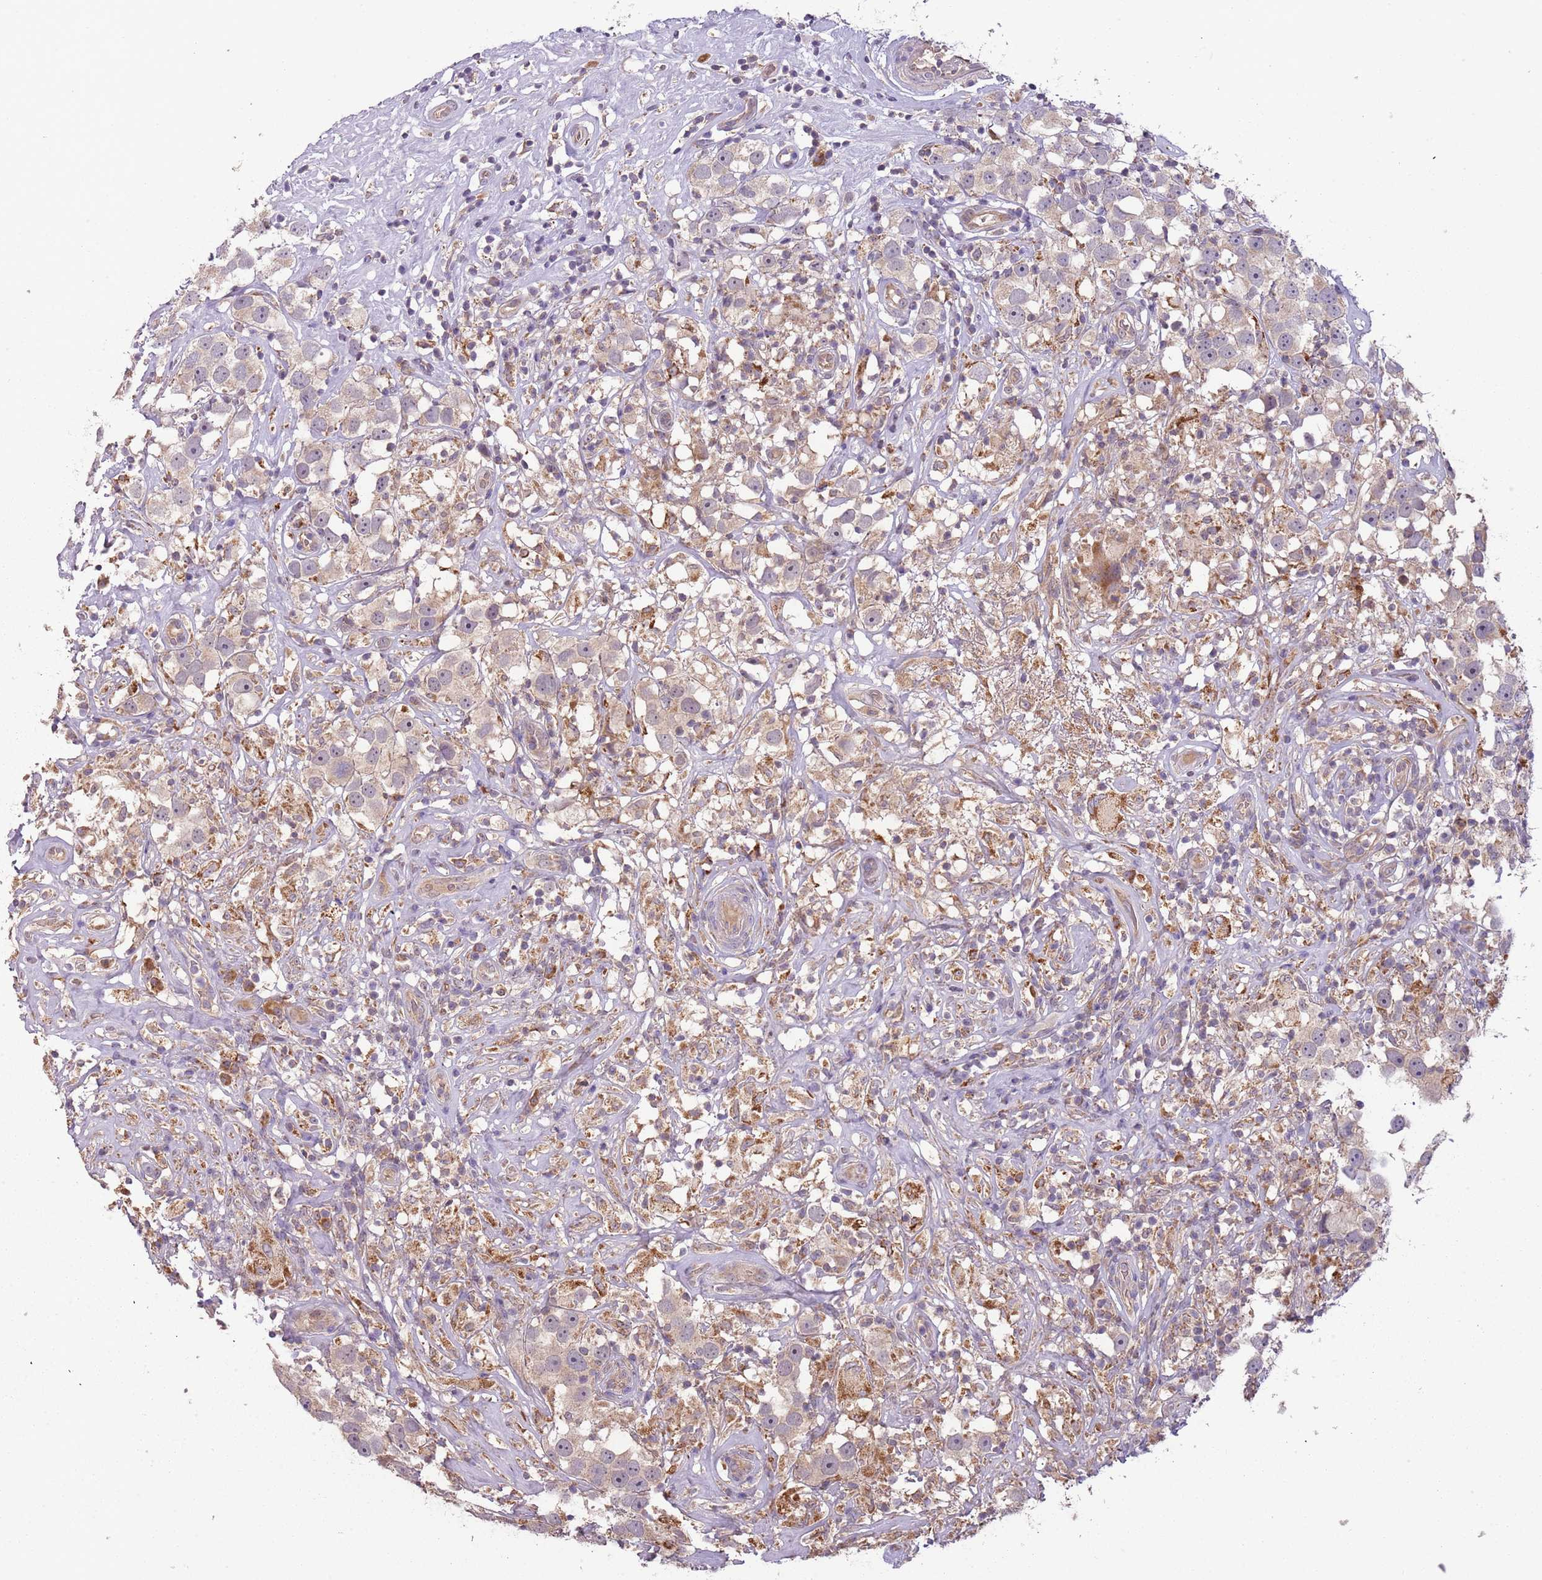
{"staining": {"intensity": "negative", "quantity": "none", "location": "none"}, "tissue": "testis cancer", "cell_type": "Tumor cells", "image_type": "cancer", "snomed": [{"axis": "morphology", "description": "Seminoma, NOS"}, {"axis": "topography", "description": "Testis"}], "caption": "The image reveals no staining of tumor cells in seminoma (testis).", "gene": "FECH", "patient": {"sex": "male", "age": 49}}